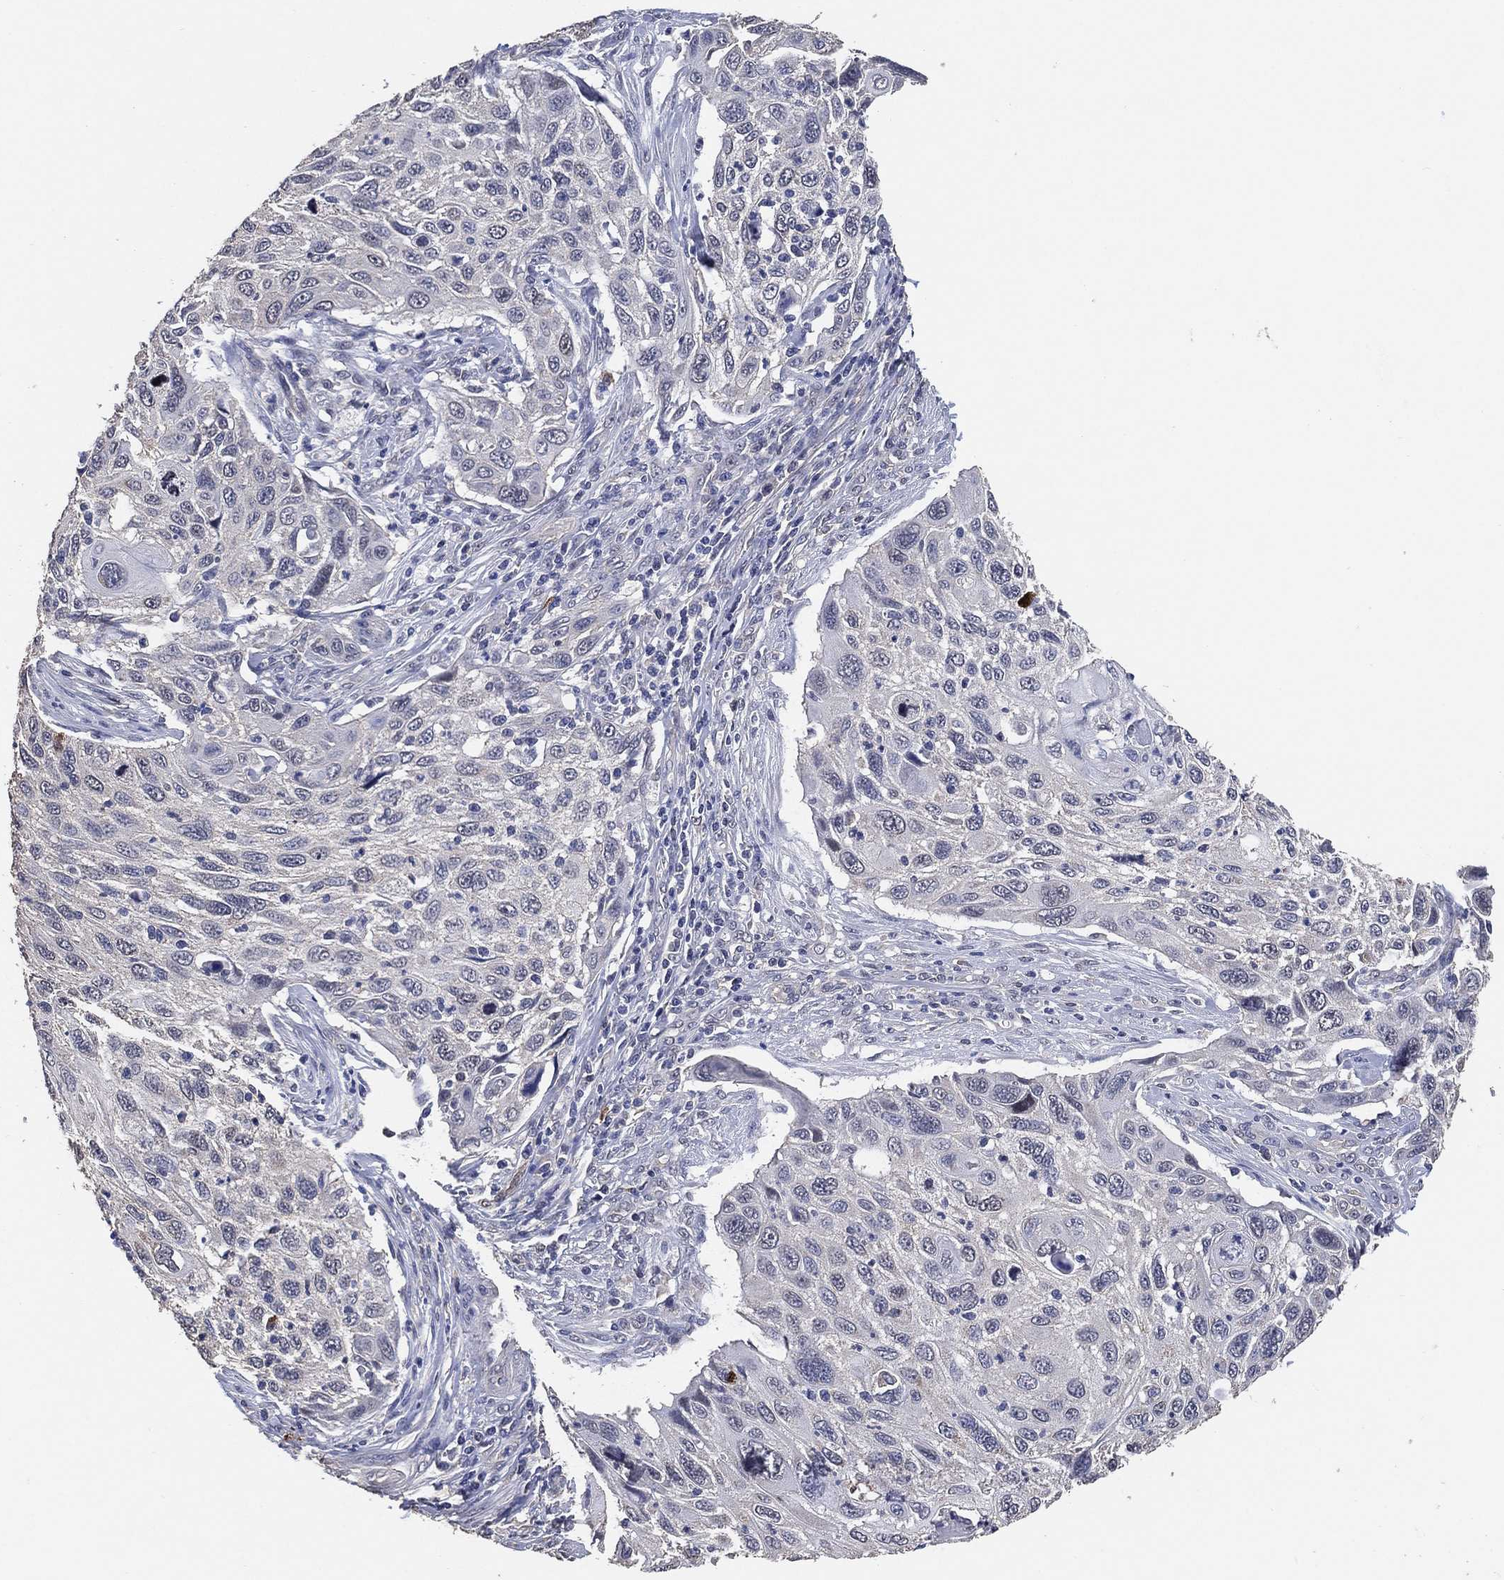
{"staining": {"intensity": "negative", "quantity": "none", "location": "none"}, "tissue": "cervical cancer", "cell_type": "Tumor cells", "image_type": "cancer", "snomed": [{"axis": "morphology", "description": "Squamous cell carcinoma, NOS"}, {"axis": "topography", "description": "Cervix"}], "caption": "Immunohistochemical staining of human squamous cell carcinoma (cervical) demonstrates no significant positivity in tumor cells.", "gene": "KLK5", "patient": {"sex": "female", "age": 70}}